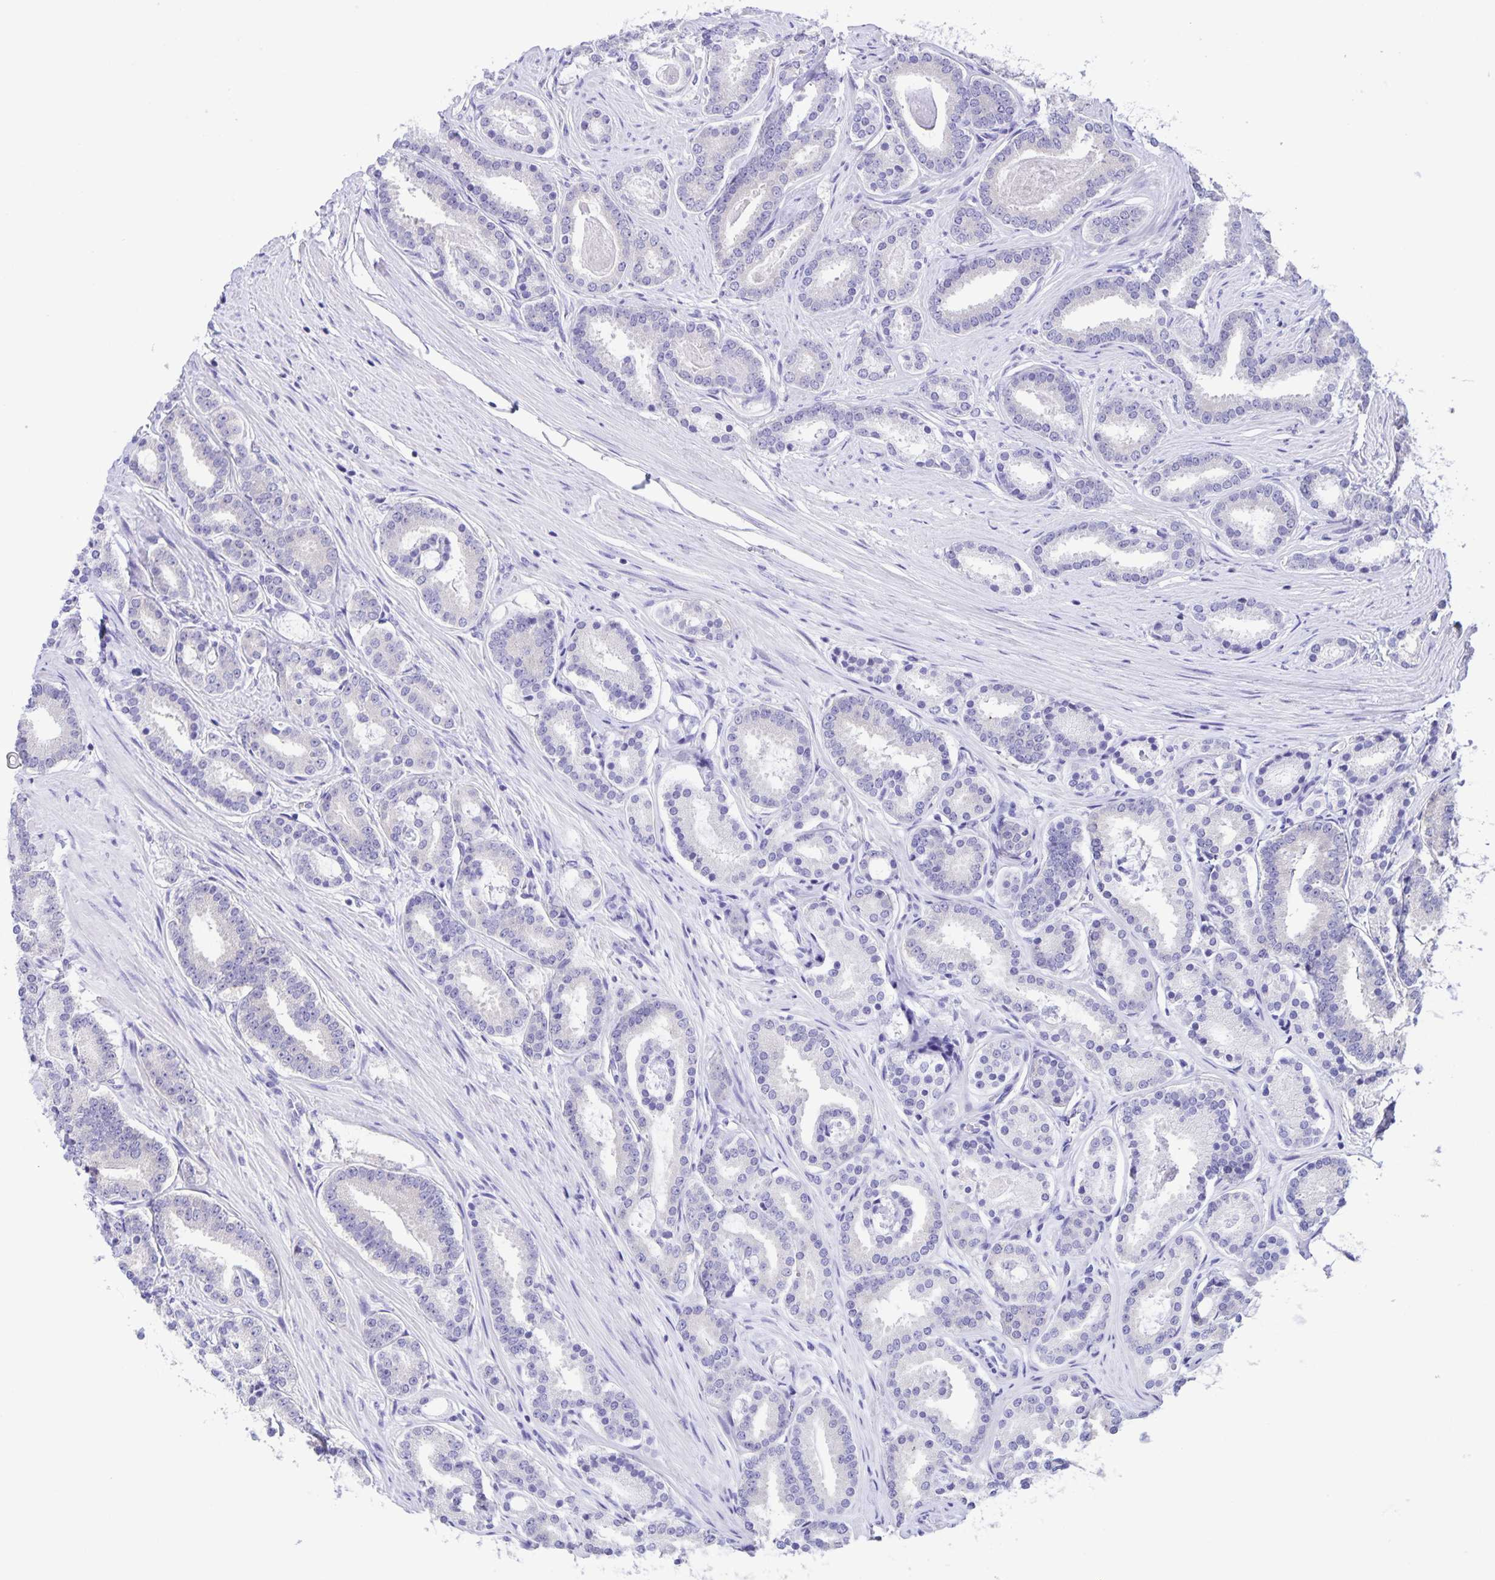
{"staining": {"intensity": "negative", "quantity": "none", "location": "none"}, "tissue": "prostate cancer", "cell_type": "Tumor cells", "image_type": "cancer", "snomed": [{"axis": "morphology", "description": "Adenocarcinoma, High grade"}, {"axis": "topography", "description": "Prostate"}], "caption": "Adenocarcinoma (high-grade) (prostate) stained for a protein using IHC shows no positivity tumor cells.", "gene": "CAPSL", "patient": {"sex": "male", "age": 63}}